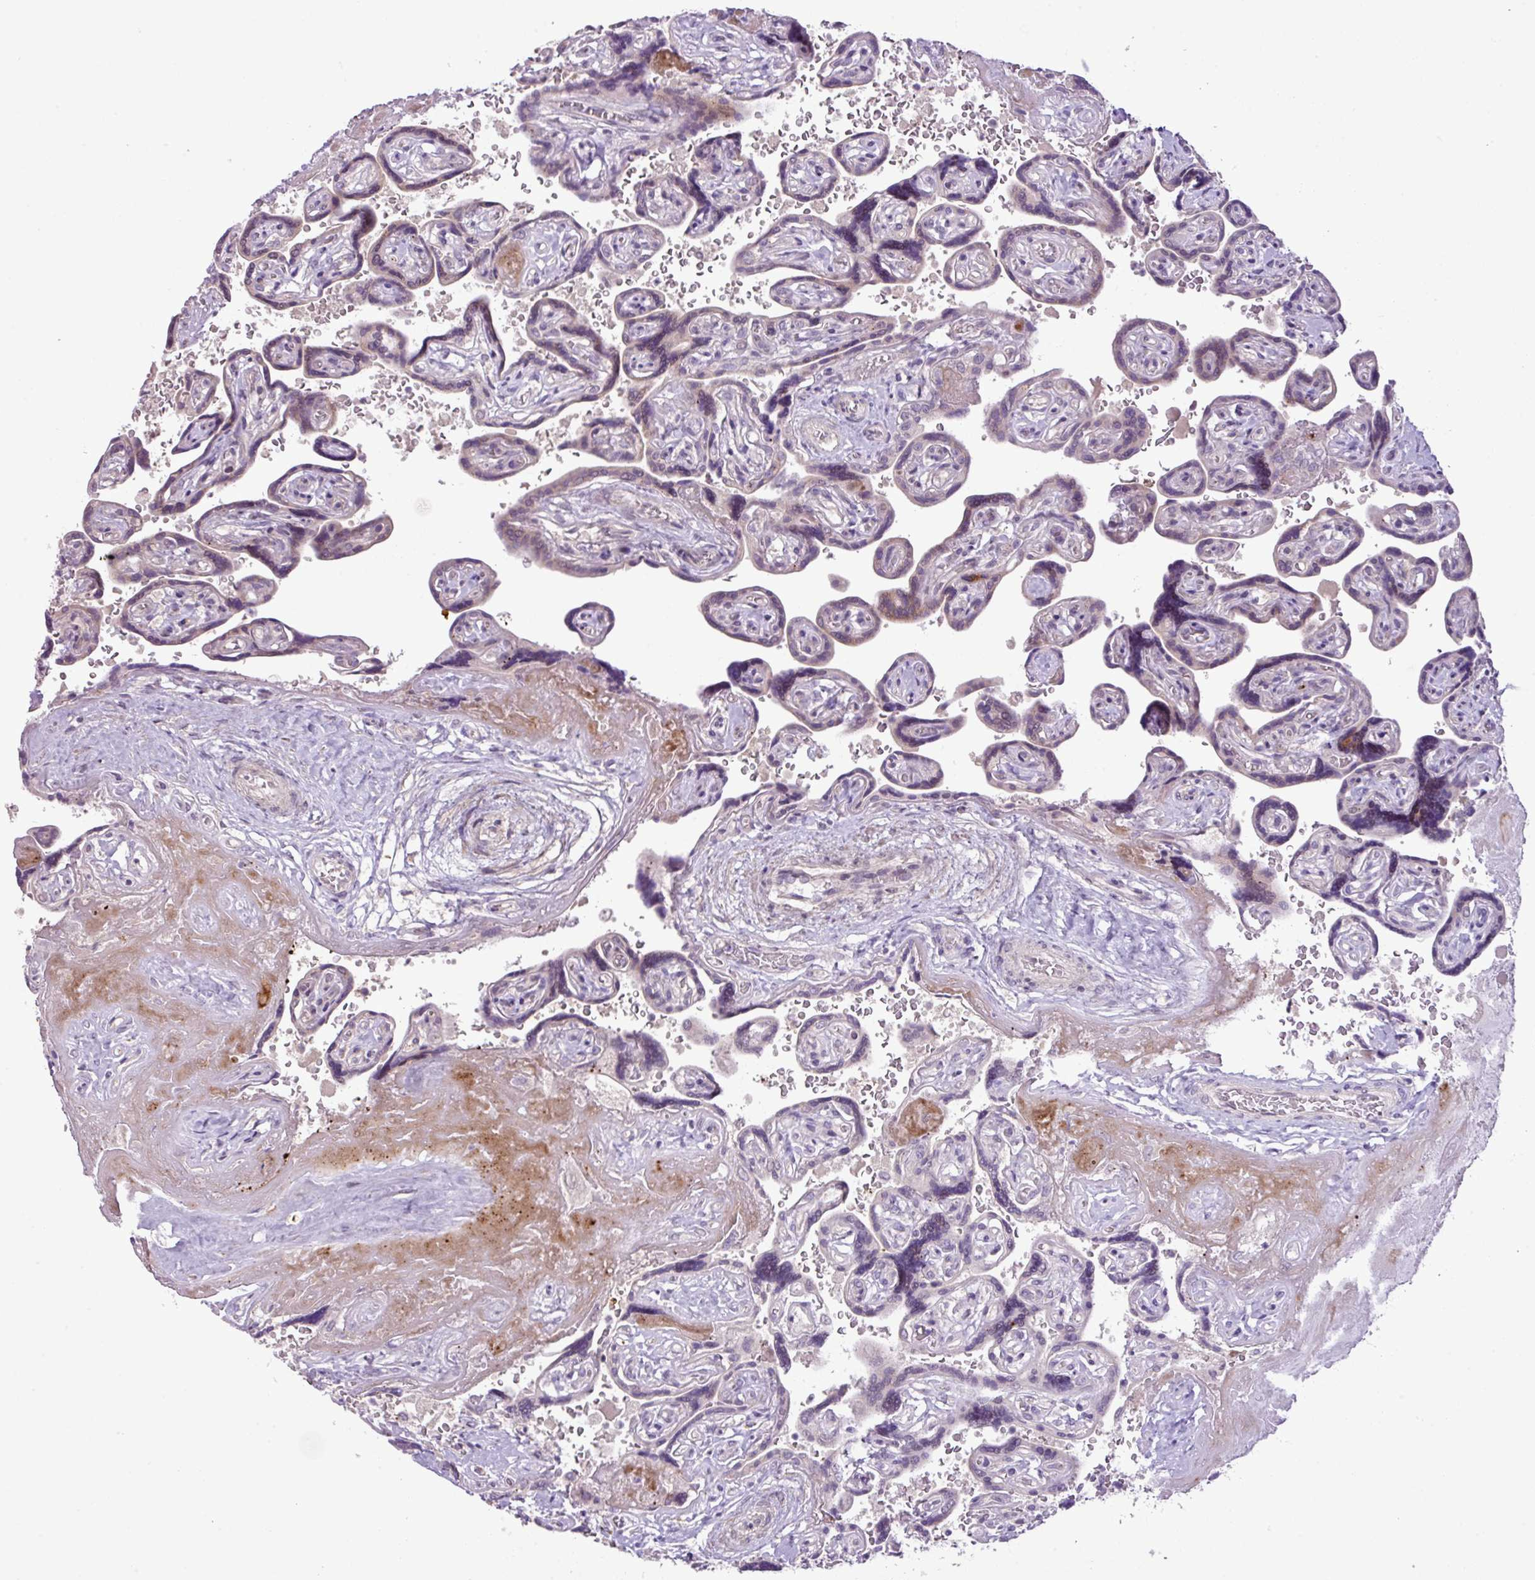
{"staining": {"intensity": "negative", "quantity": "none", "location": "none"}, "tissue": "placenta", "cell_type": "Trophoblastic cells", "image_type": "normal", "snomed": [{"axis": "morphology", "description": "Normal tissue, NOS"}, {"axis": "topography", "description": "Placenta"}], "caption": "Photomicrograph shows no significant protein expression in trophoblastic cells of normal placenta. (Brightfield microscopy of DAB immunohistochemistry at high magnification).", "gene": "DNAJB13", "patient": {"sex": "female", "age": 32}}